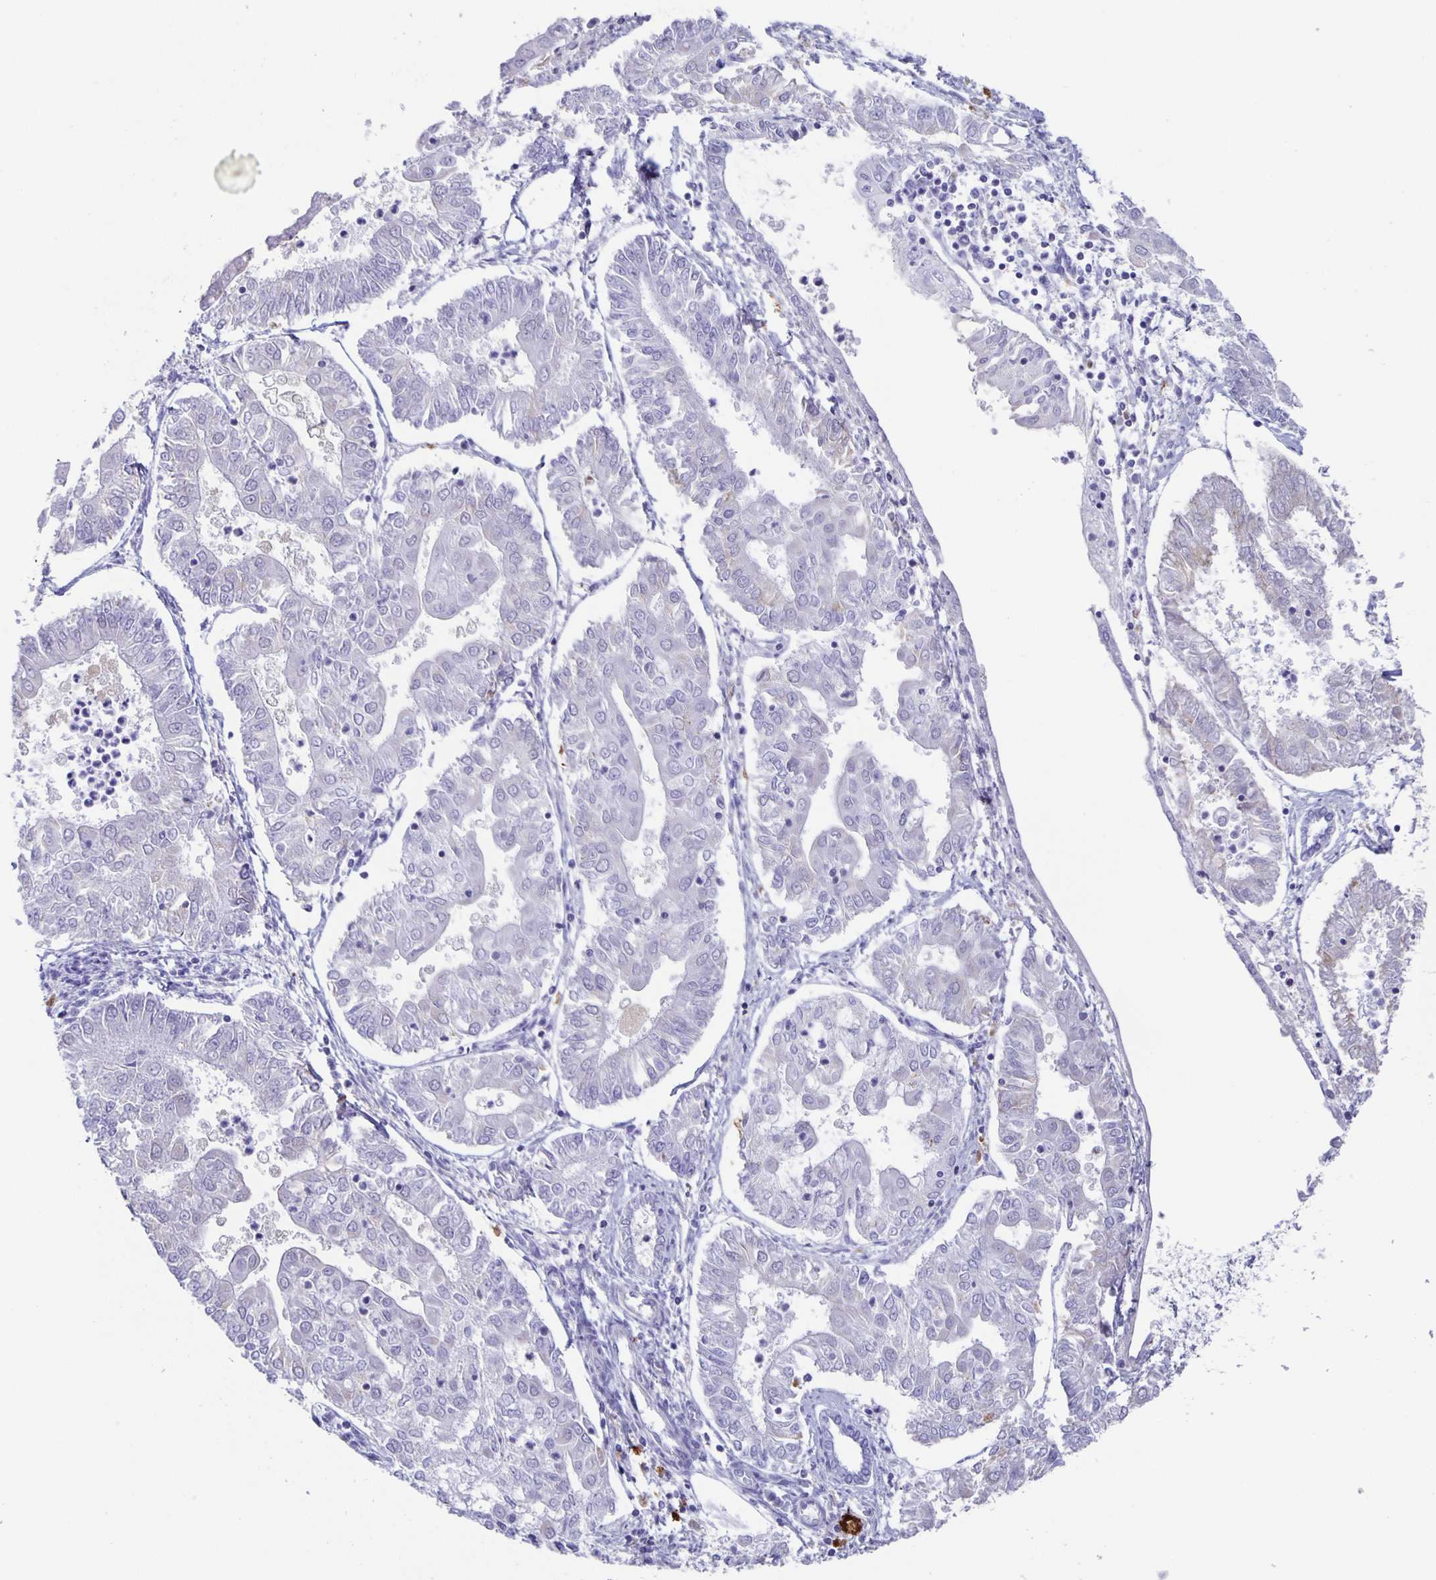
{"staining": {"intensity": "negative", "quantity": "none", "location": "none"}, "tissue": "endometrial cancer", "cell_type": "Tumor cells", "image_type": "cancer", "snomed": [{"axis": "morphology", "description": "Adenocarcinoma, NOS"}, {"axis": "topography", "description": "Endometrium"}], "caption": "High power microscopy micrograph of an IHC image of endometrial cancer (adenocarcinoma), revealing no significant positivity in tumor cells.", "gene": "LIPA", "patient": {"sex": "female", "age": 68}}